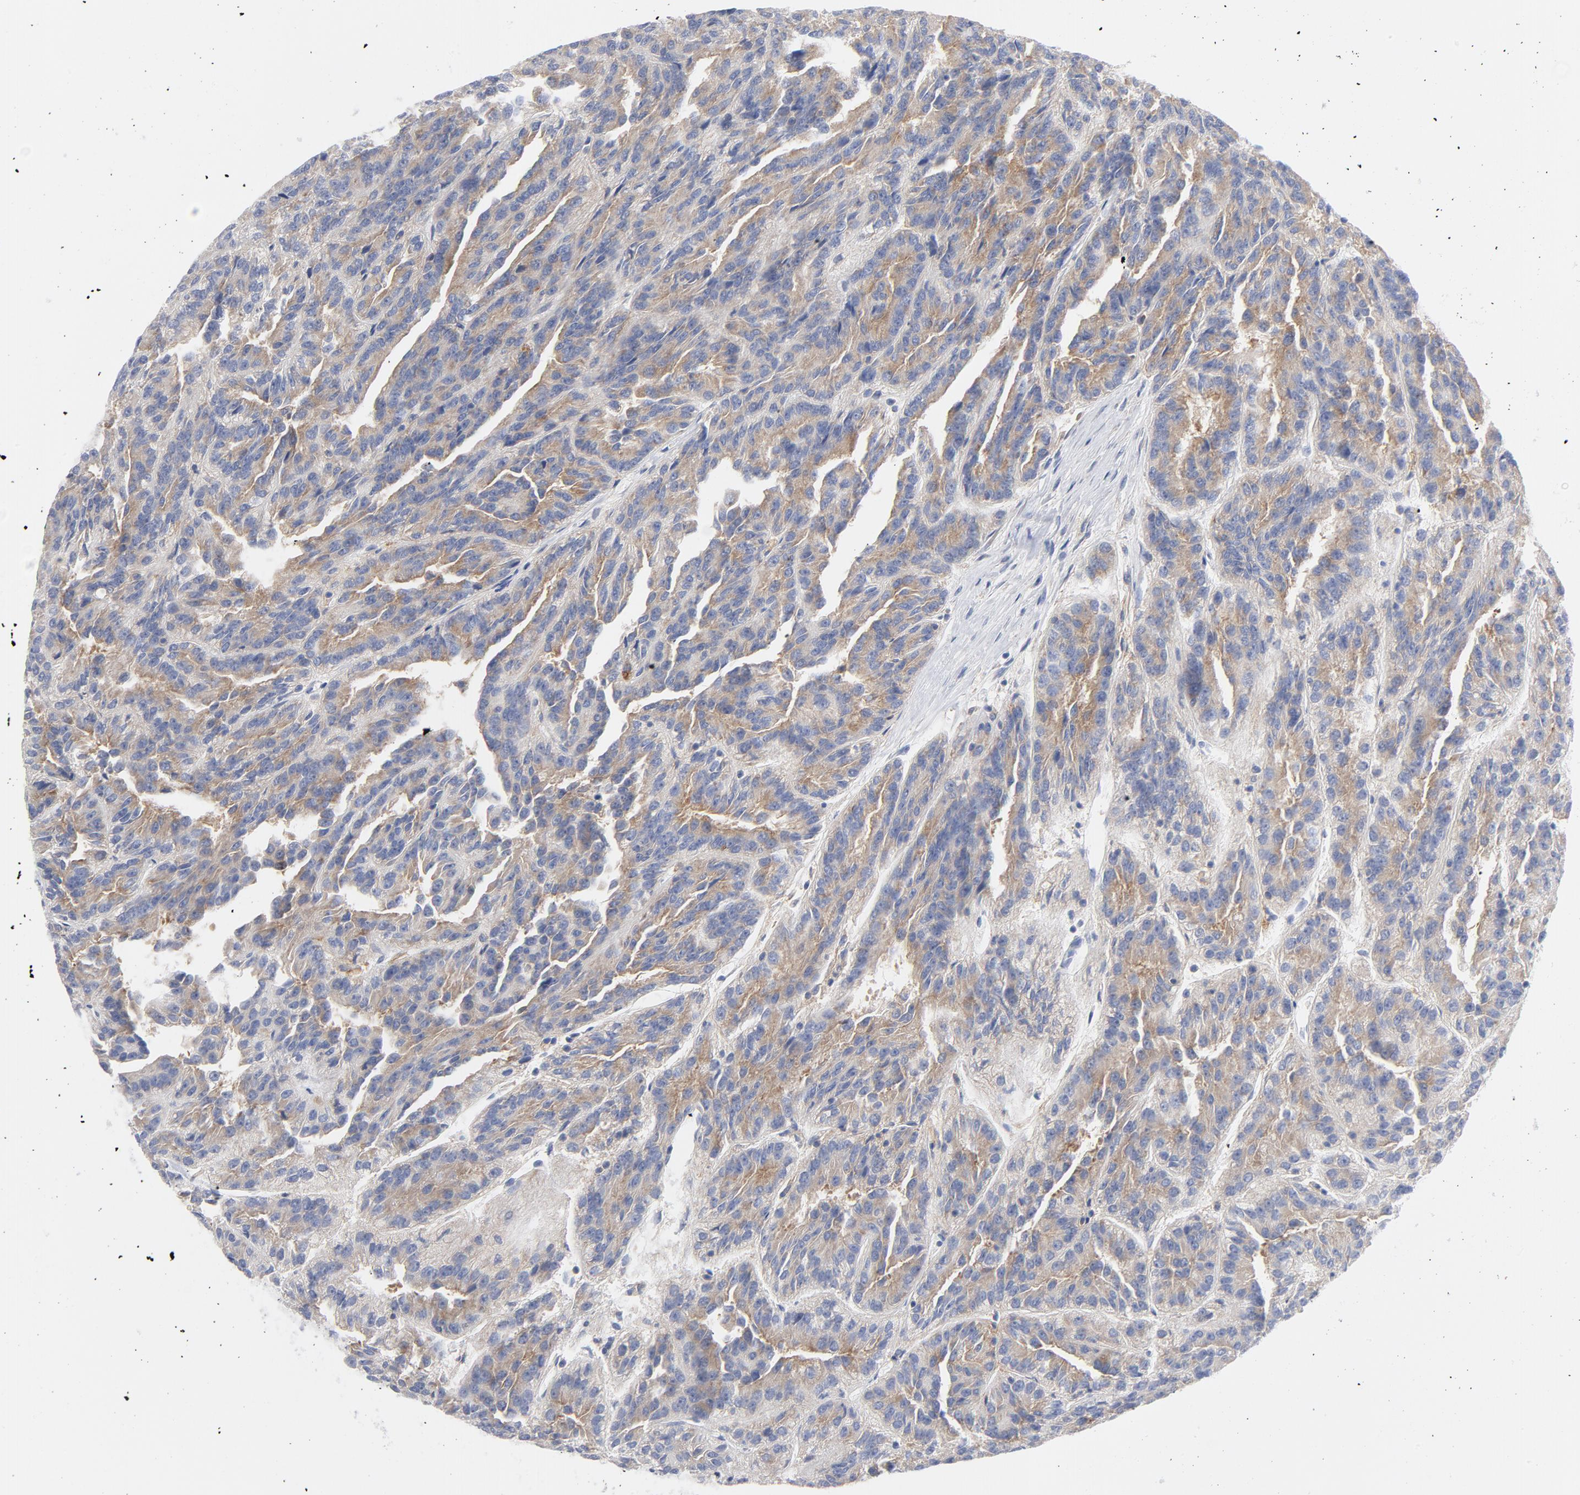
{"staining": {"intensity": "moderate", "quantity": "25%-75%", "location": "cytoplasmic/membranous"}, "tissue": "renal cancer", "cell_type": "Tumor cells", "image_type": "cancer", "snomed": [{"axis": "morphology", "description": "Adenocarcinoma, NOS"}, {"axis": "topography", "description": "Kidney"}], "caption": "Immunohistochemical staining of adenocarcinoma (renal) demonstrates moderate cytoplasmic/membranous protein staining in approximately 25%-75% of tumor cells.", "gene": "CD86", "patient": {"sex": "male", "age": 46}}